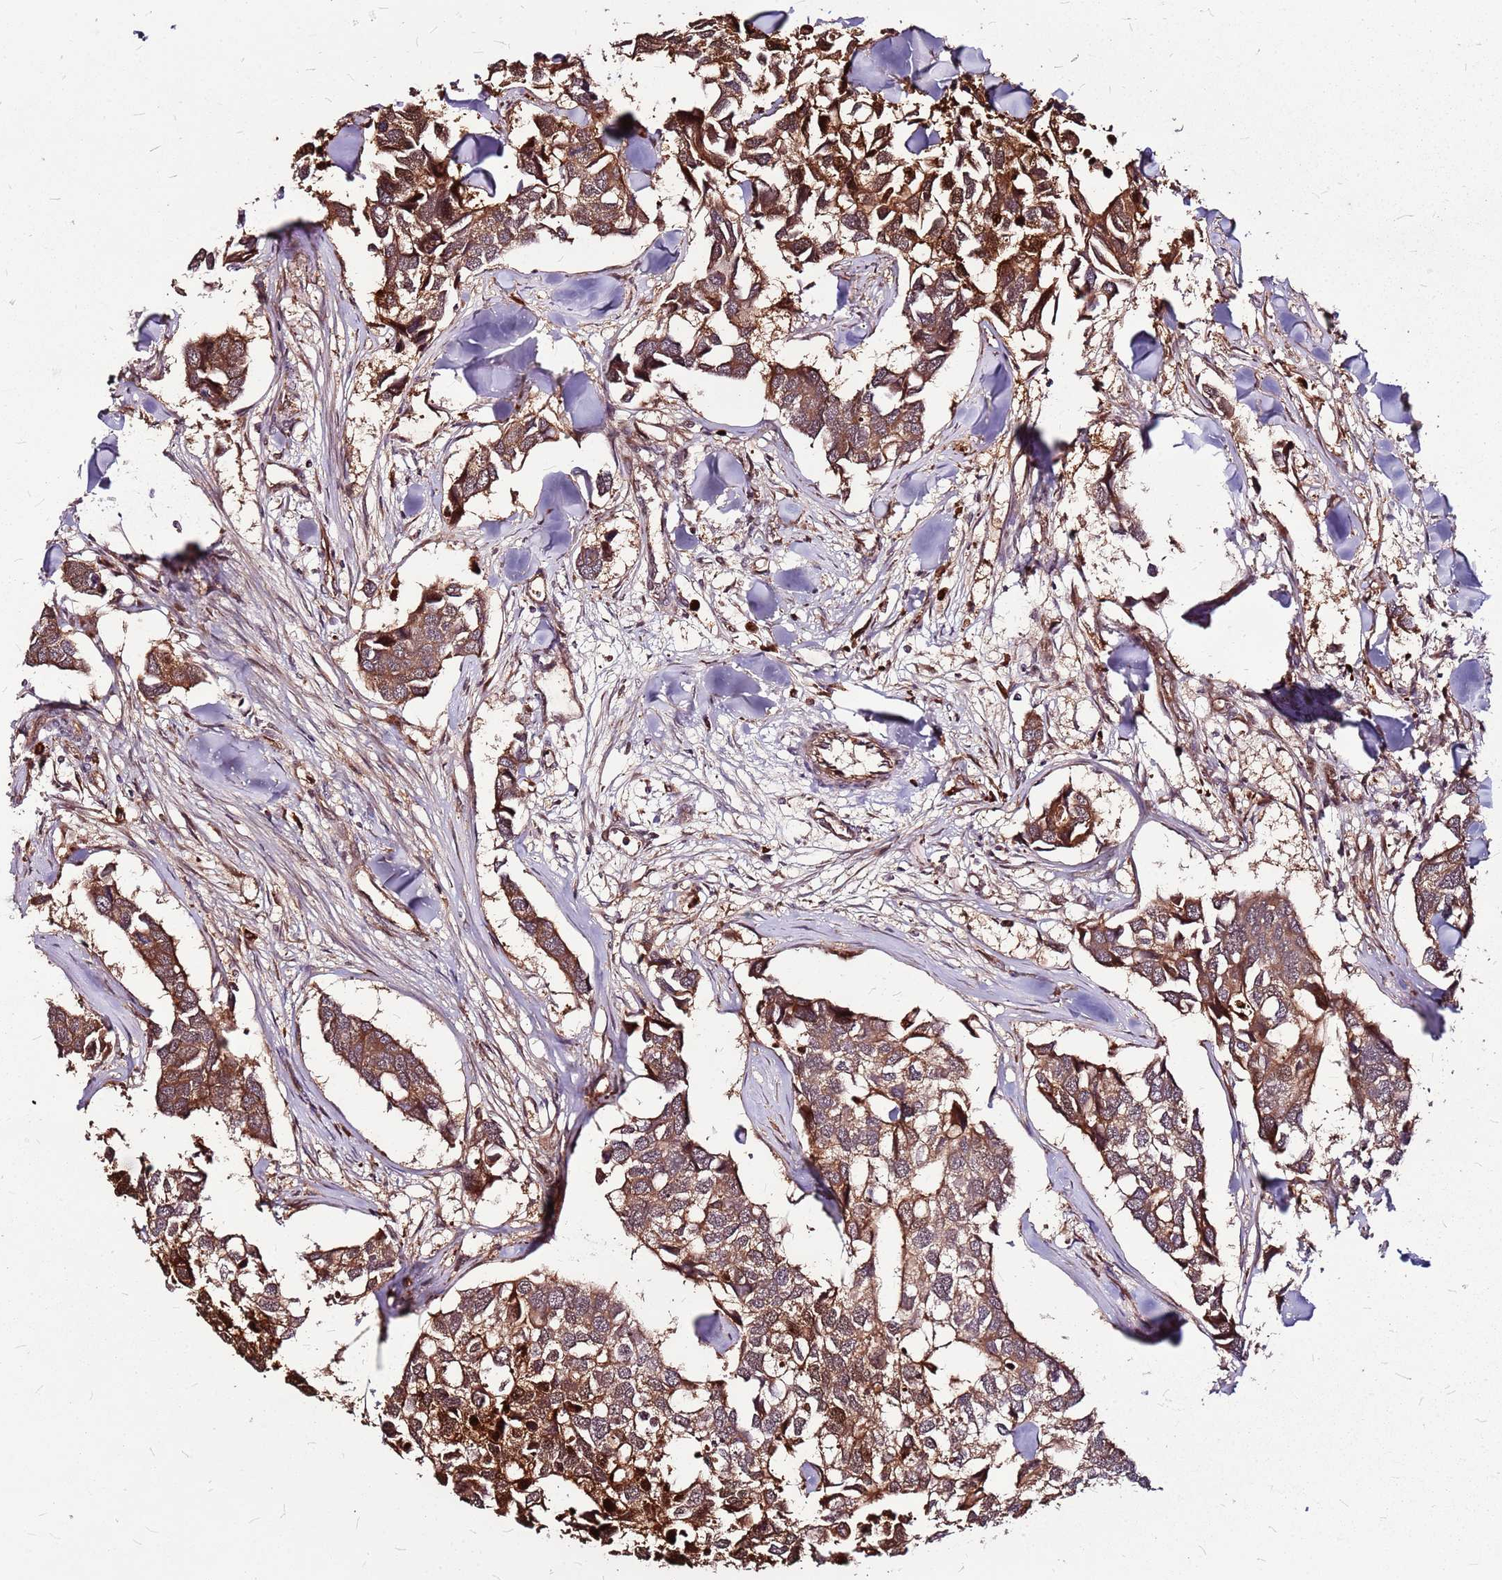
{"staining": {"intensity": "moderate", "quantity": ">75%", "location": "cytoplasmic/membranous"}, "tissue": "breast cancer", "cell_type": "Tumor cells", "image_type": "cancer", "snomed": [{"axis": "morphology", "description": "Duct carcinoma"}, {"axis": "topography", "description": "Breast"}], "caption": "Tumor cells demonstrate moderate cytoplasmic/membranous positivity in approximately >75% of cells in breast cancer.", "gene": "LYPLAL1", "patient": {"sex": "female", "age": 83}}